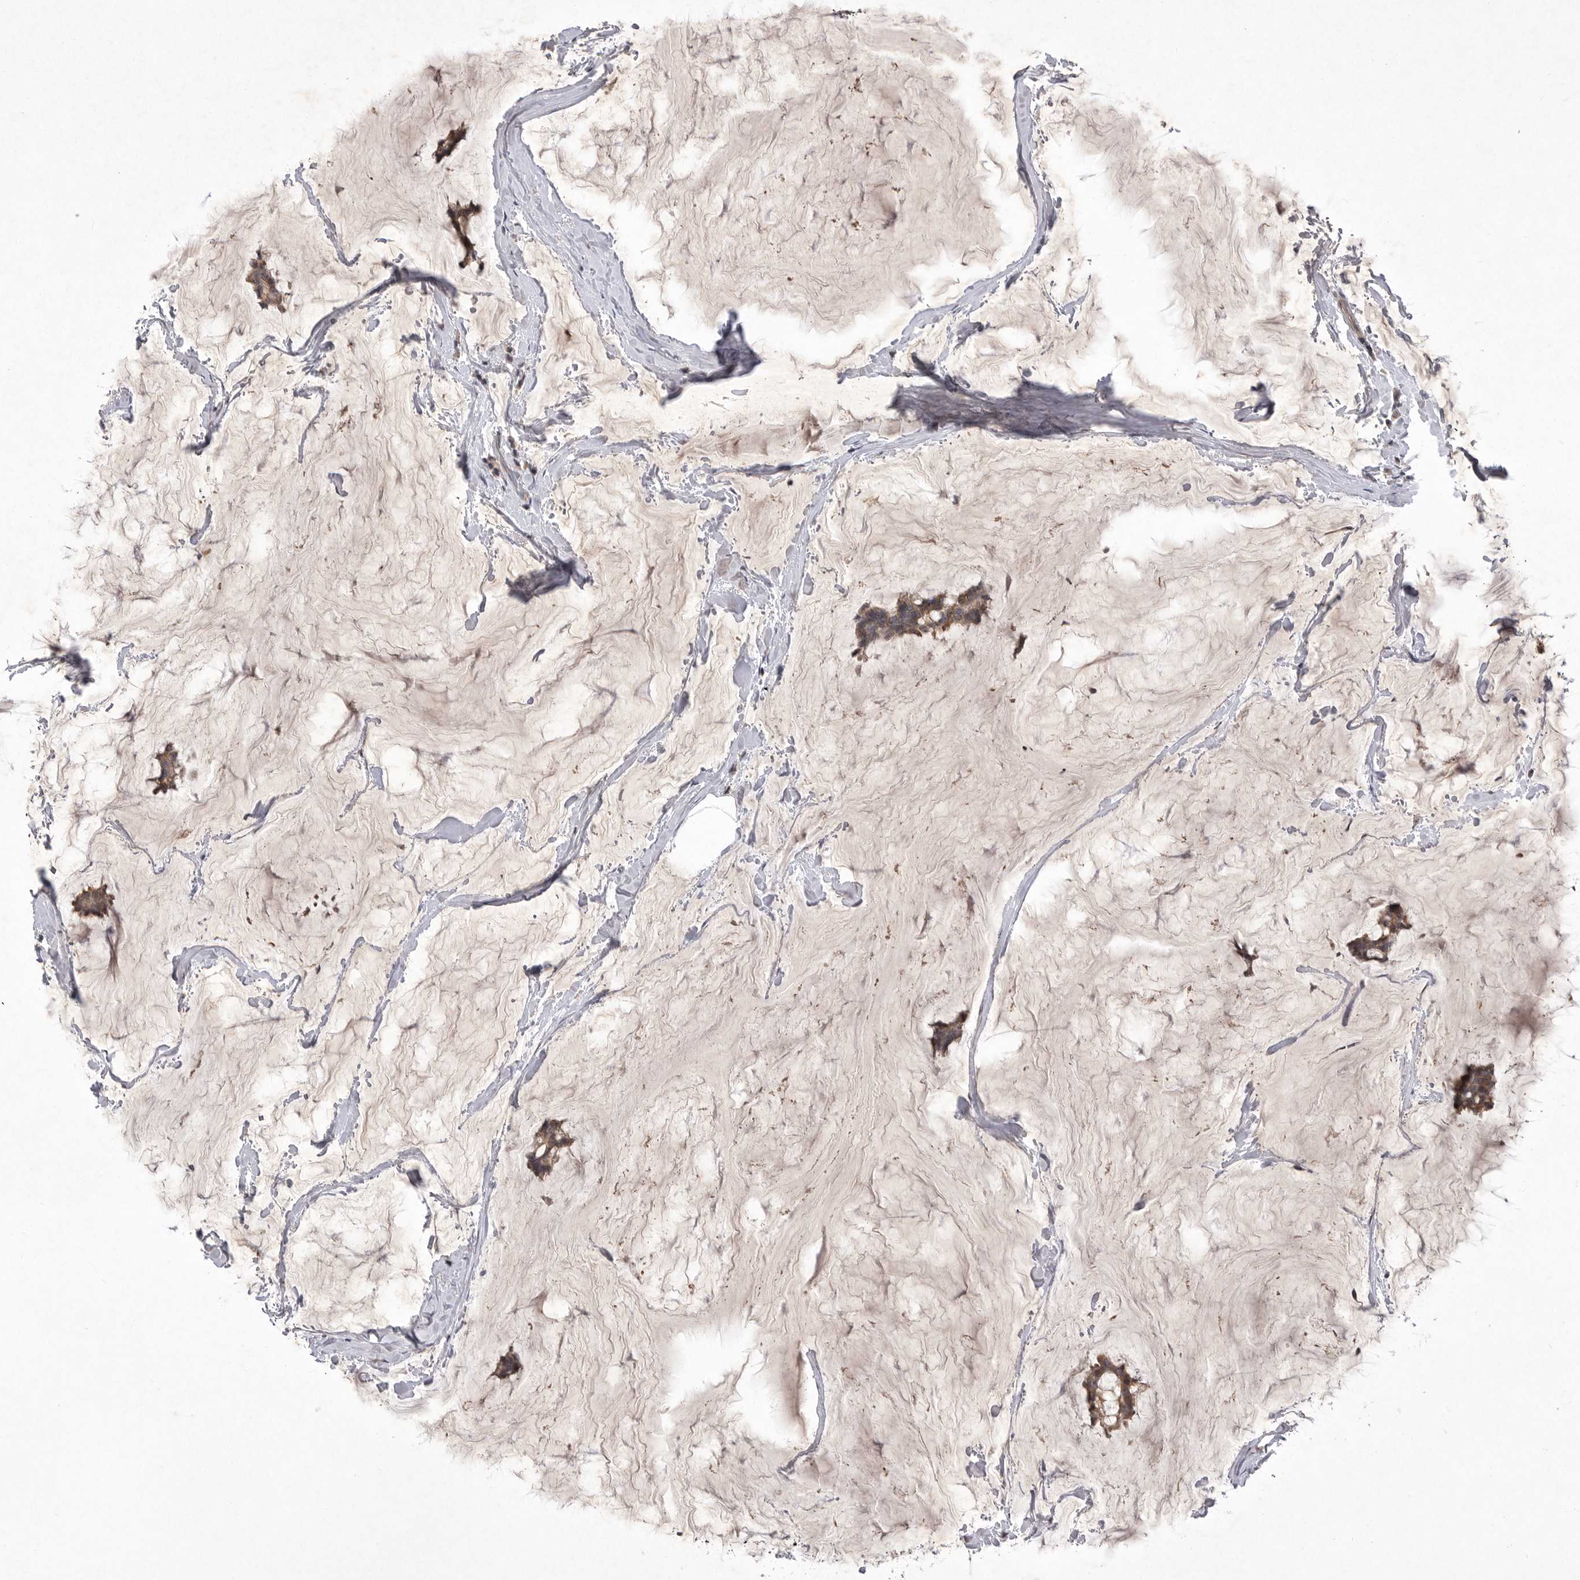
{"staining": {"intensity": "weak", "quantity": ">75%", "location": "cytoplasmic/membranous"}, "tissue": "breast cancer", "cell_type": "Tumor cells", "image_type": "cancer", "snomed": [{"axis": "morphology", "description": "Duct carcinoma"}, {"axis": "topography", "description": "Breast"}], "caption": "Immunohistochemical staining of human breast cancer demonstrates low levels of weak cytoplasmic/membranous protein staining in approximately >75% of tumor cells. Nuclei are stained in blue.", "gene": "UBE3D", "patient": {"sex": "female", "age": 93}}